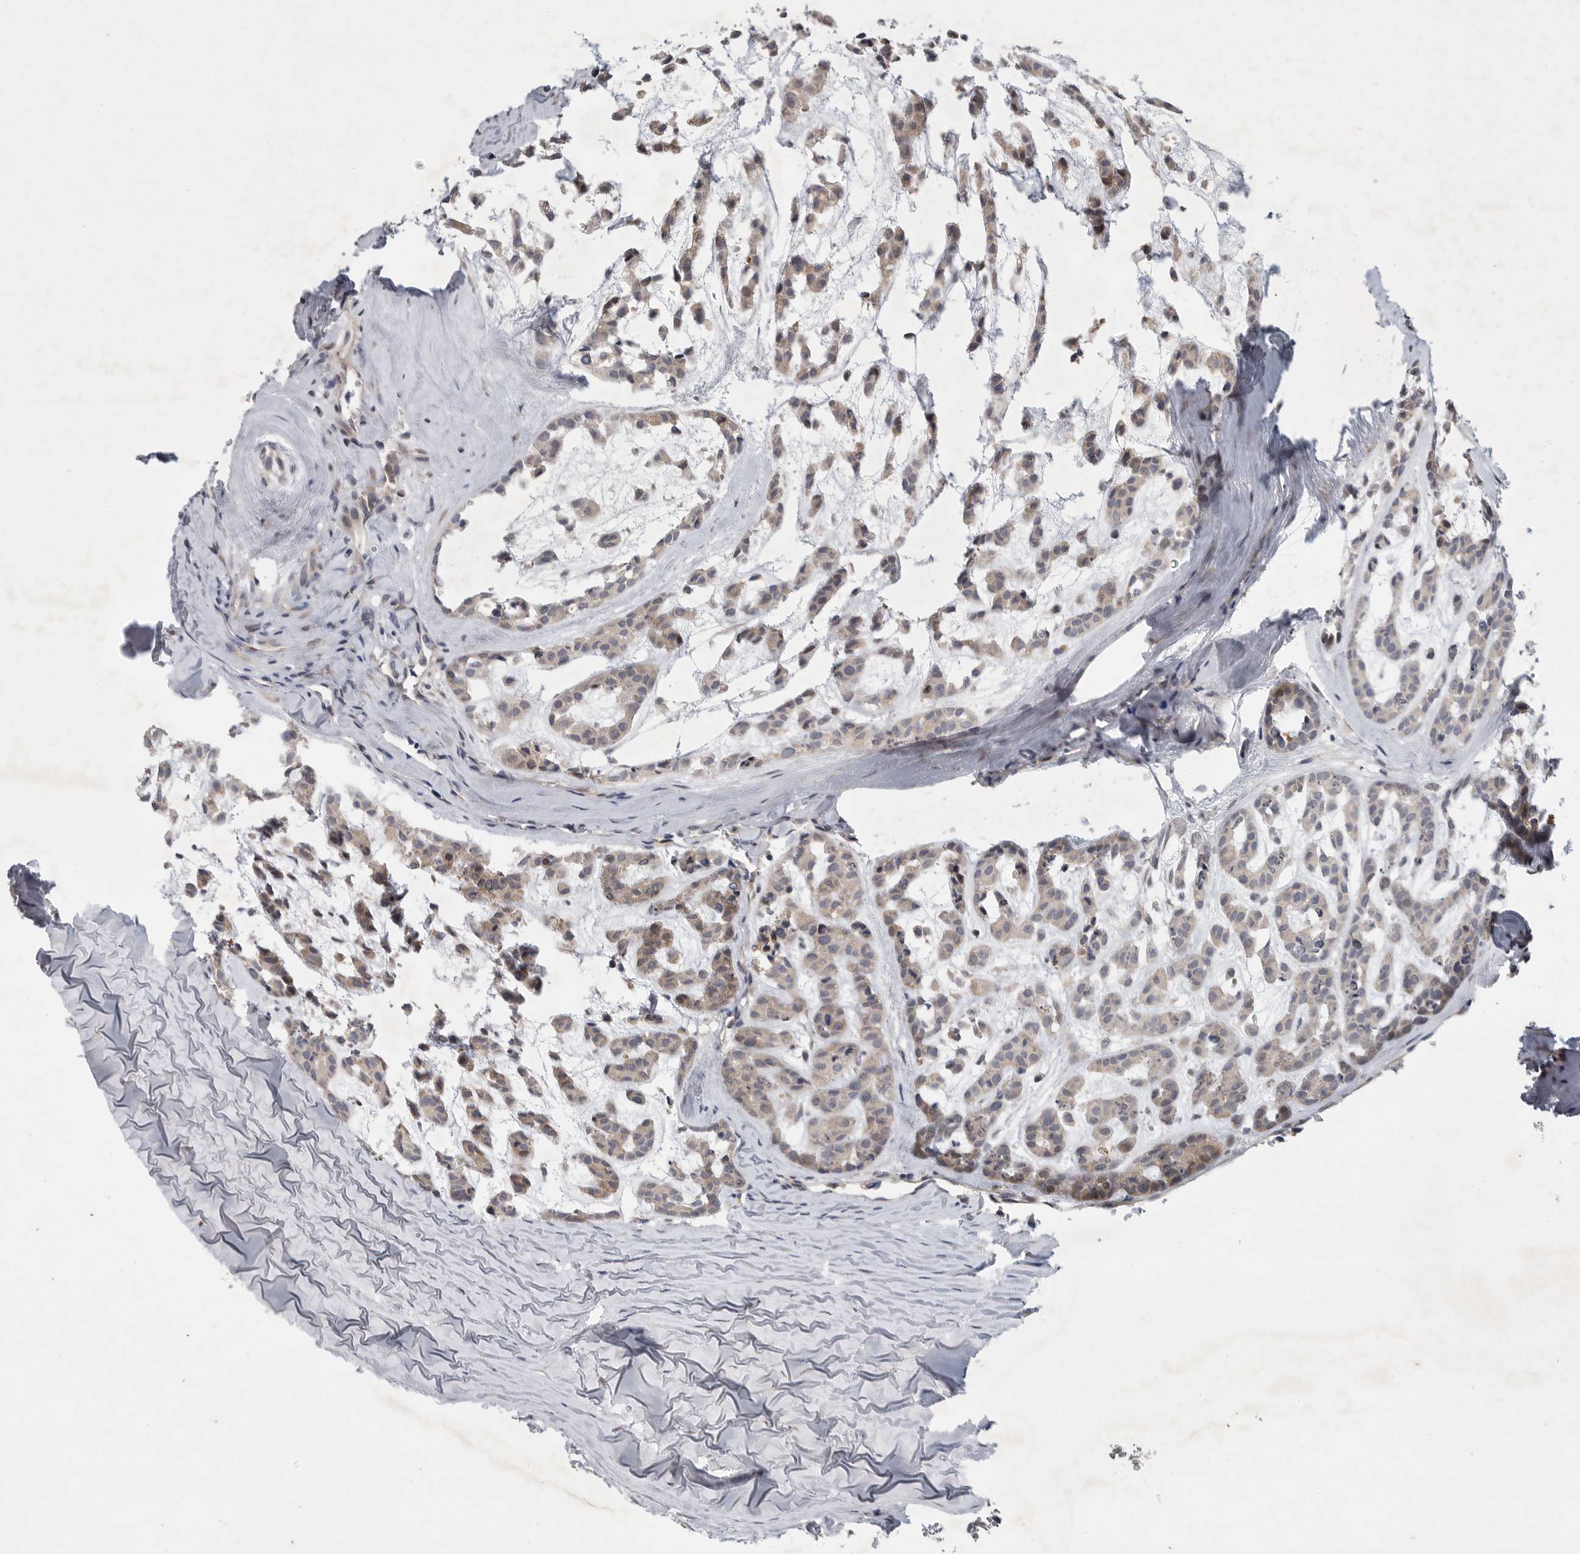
{"staining": {"intensity": "weak", "quantity": "25%-75%", "location": "cytoplasmic/membranous"}, "tissue": "head and neck cancer", "cell_type": "Tumor cells", "image_type": "cancer", "snomed": [{"axis": "morphology", "description": "Adenocarcinoma, NOS"}, {"axis": "morphology", "description": "Adenoma, NOS"}, {"axis": "topography", "description": "Head-Neck"}], "caption": "This photomicrograph shows adenocarcinoma (head and neck) stained with immunohistochemistry (IHC) to label a protein in brown. The cytoplasmic/membranous of tumor cells show weak positivity for the protein. Nuclei are counter-stained blue.", "gene": "FBXO43", "patient": {"sex": "female", "age": 55}}